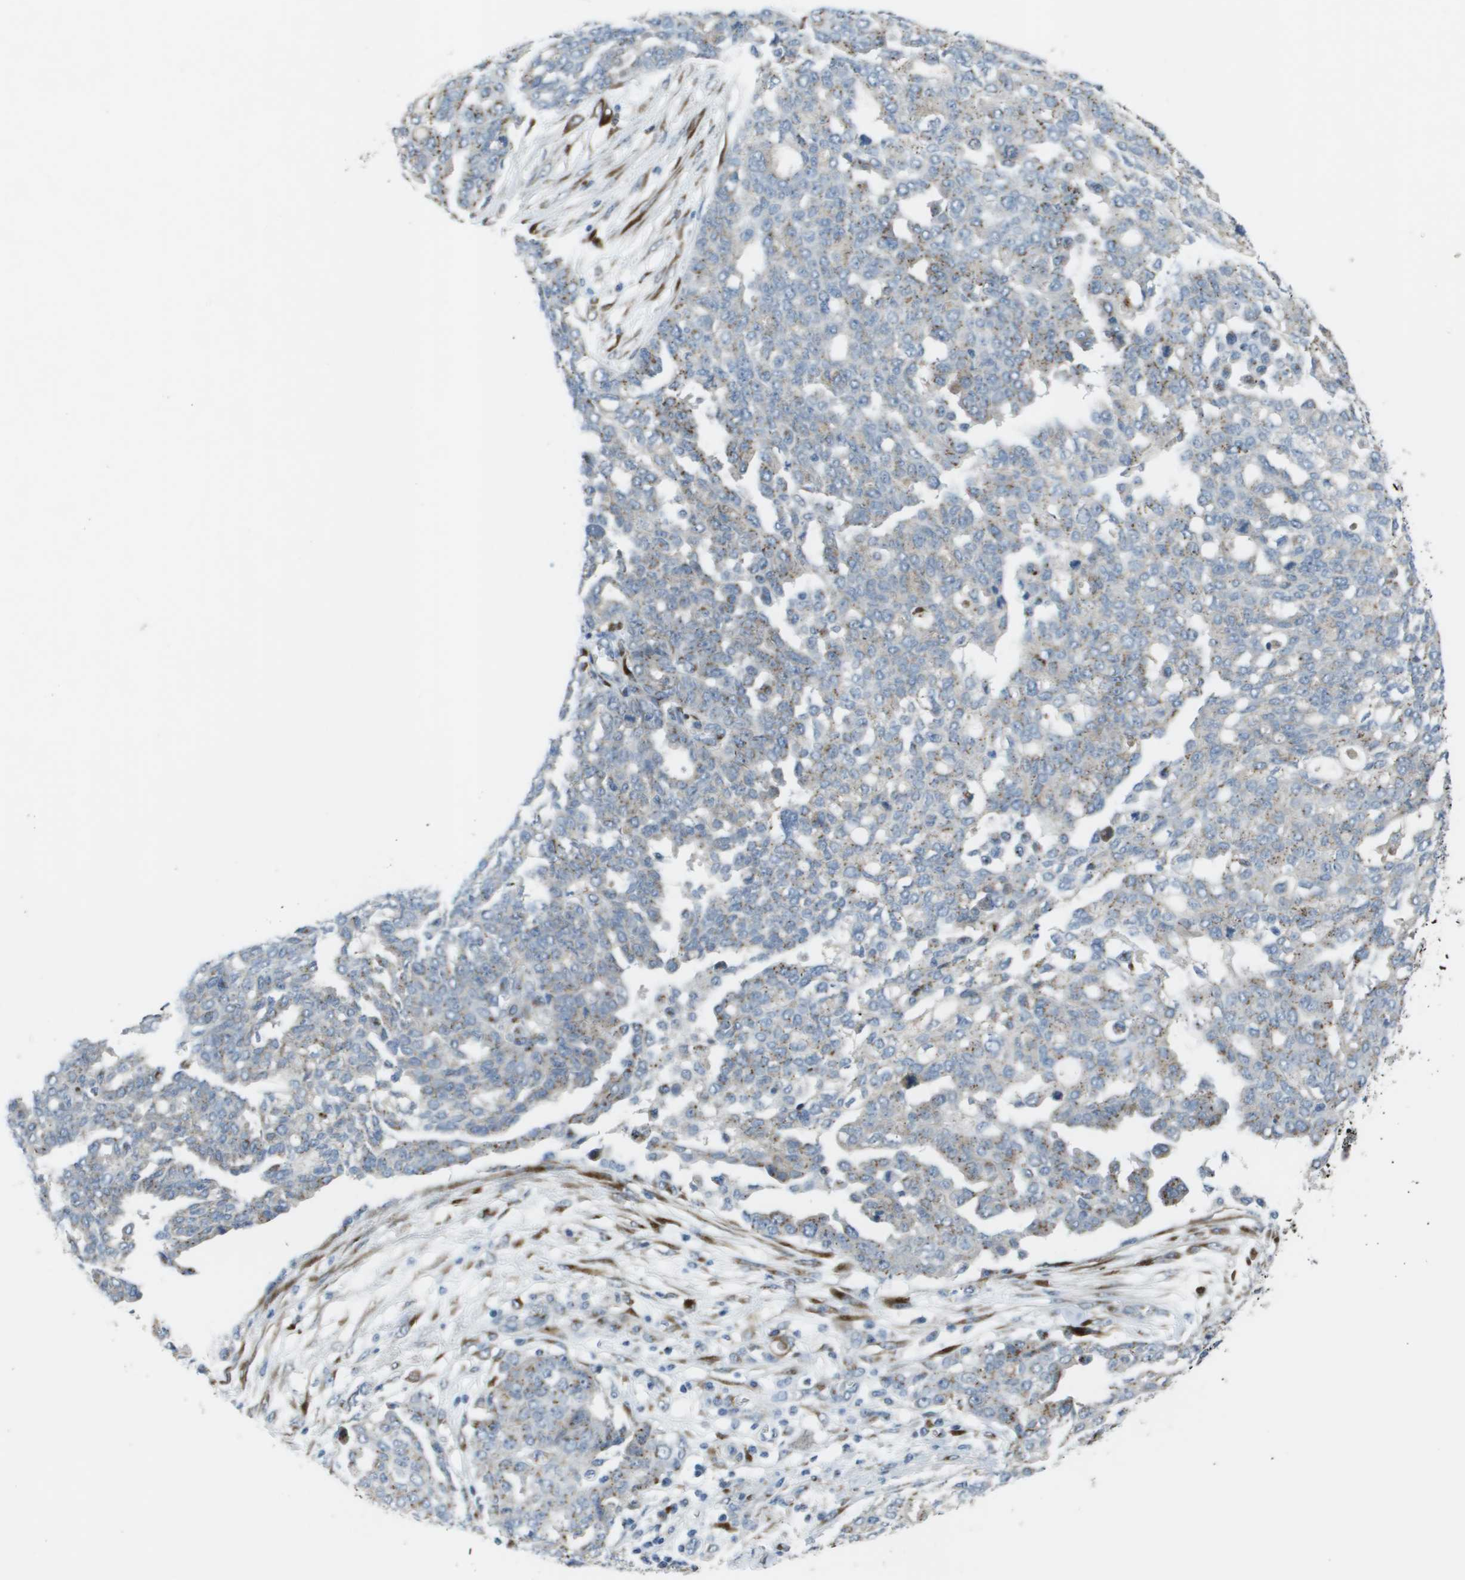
{"staining": {"intensity": "moderate", "quantity": "<25%", "location": "cytoplasmic/membranous"}, "tissue": "ovarian cancer", "cell_type": "Tumor cells", "image_type": "cancer", "snomed": [{"axis": "morphology", "description": "Cystadenocarcinoma, serous, NOS"}, {"axis": "topography", "description": "Soft tissue"}, {"axis": "topography", "description": "Ovary"}], "caption": "Immunohistochemical staining of ovarian cancer displays moderate cytoplasmic/membranous protein positivity in about <25% of tumor cells.", "gene": "QSOX2", "patient": {"sex": "female", "age": 57}}